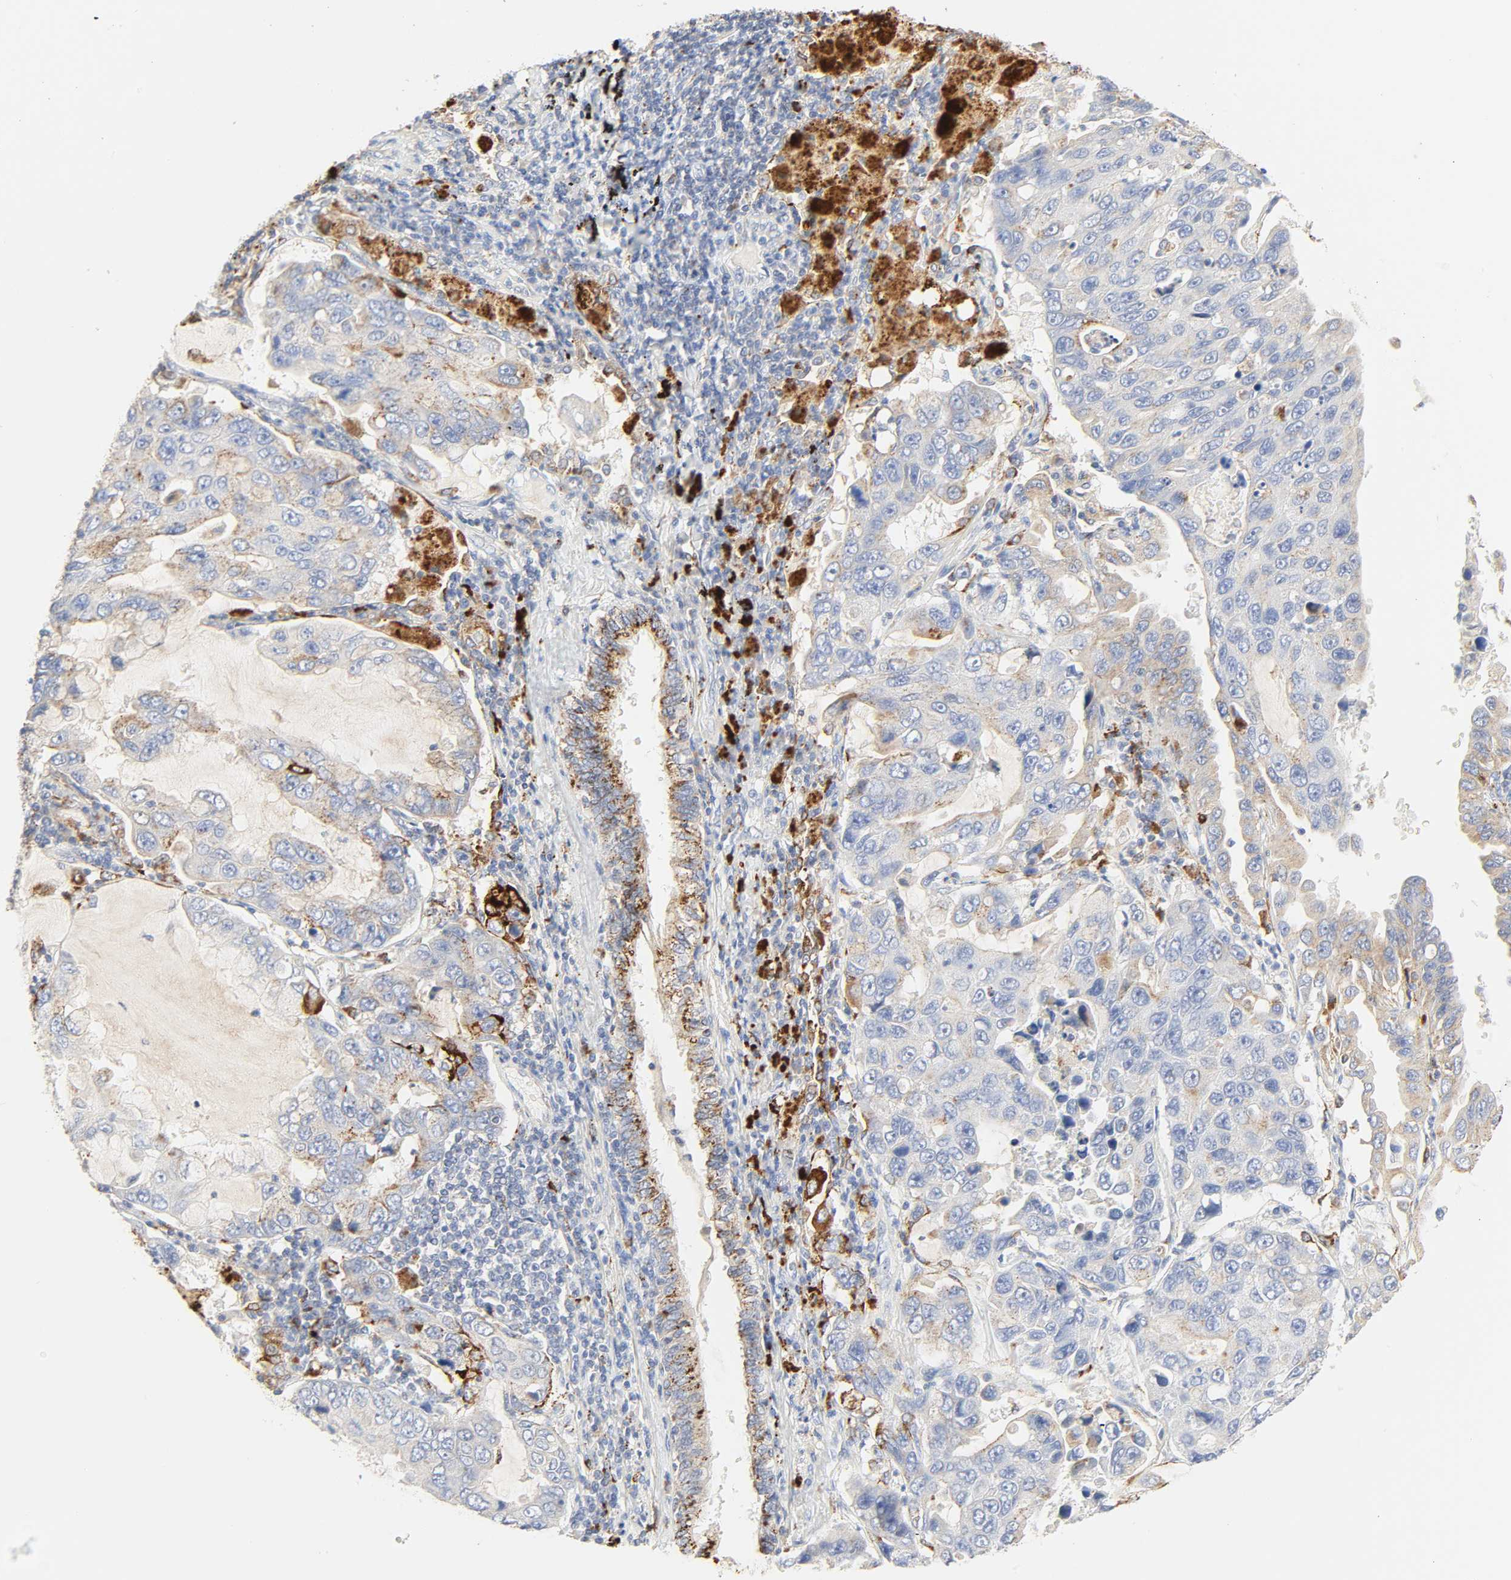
{"staining": {"intensity": "moderate", "quantity": "<25%", "location": "cytoplasmic/membranous"}, "tissue": "lung cancer", "cell_type": "Tumor cells", "image_type": "cancer", "snomed": [{"axis": "morphology", "description": "Adenocarcinoma, NOS"}, {"axis": "topography", "description": "Lung"}], "caption": "A brown stain shows moderate cytoplasmic/membranous staining of a protein in human lung cancer (adenocarcinoma) tumor cells. (DAB = brown stain, brightfield microscopy at high magnification).", "gene": "CAMK2A", "patient": {"sex": "male", "age": 64}}